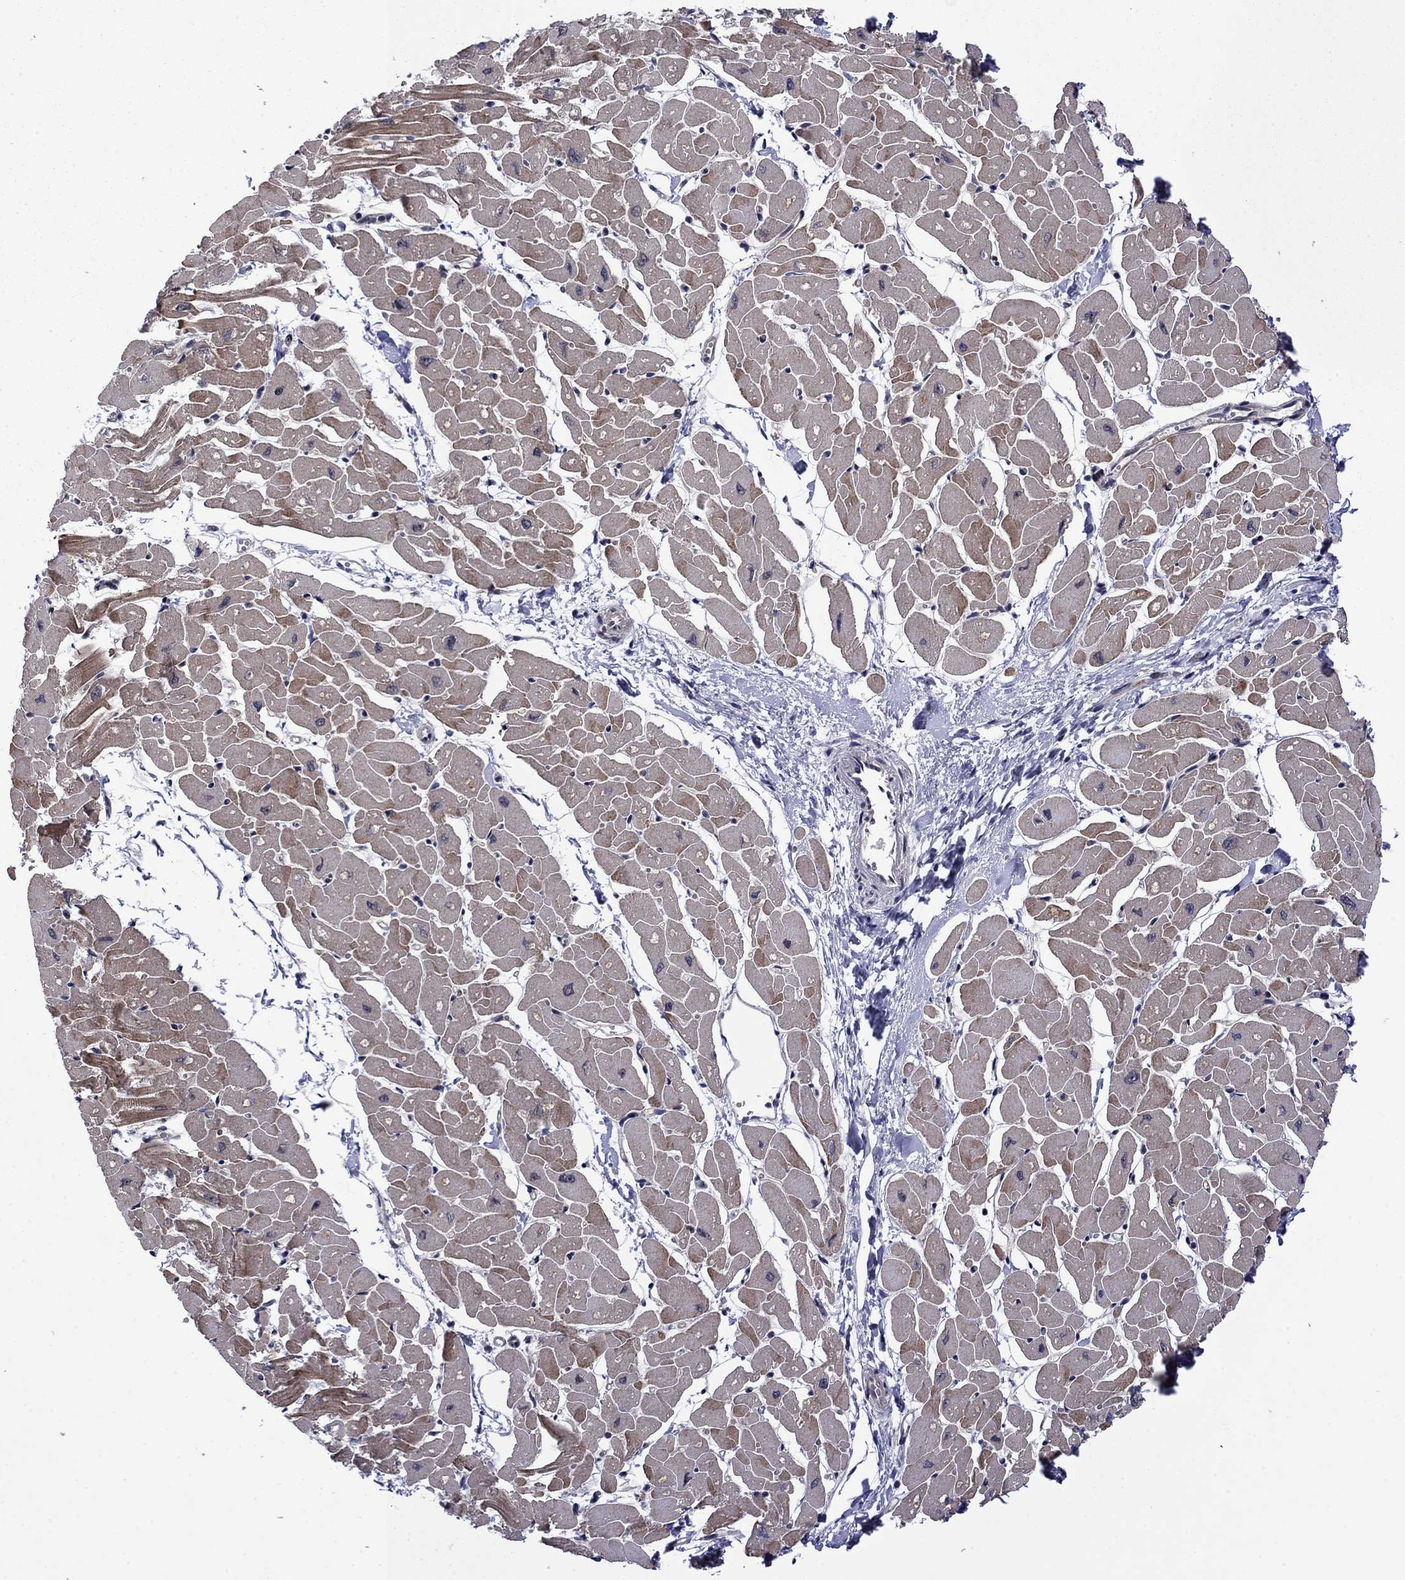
{"staining": {"intensity": "moderate", "quantity": "25%-75%", "location": "cytoplasmic/membranous"}, "tissue": "heart muscle", "cell_type": "Cardiomyocytes", "image_type": "normal", "snomed": [{"axis": "morphology", "description": "Normal tissue, NOS"}, {"axis": "topography", "description": "Heart"}], "caption": "Brown immunohistochemical staining in benign heart muscle shows moderate cytoplasmic/membranous positivity in approximately 25%-75% of cardiomyocytes. (DAB (3,3'-diaminobenzidine) IHC, brown staining for protein, blue staining for nuclei).", "gene": "SURF2", "patient": {"sex": "male", "age": 57}}